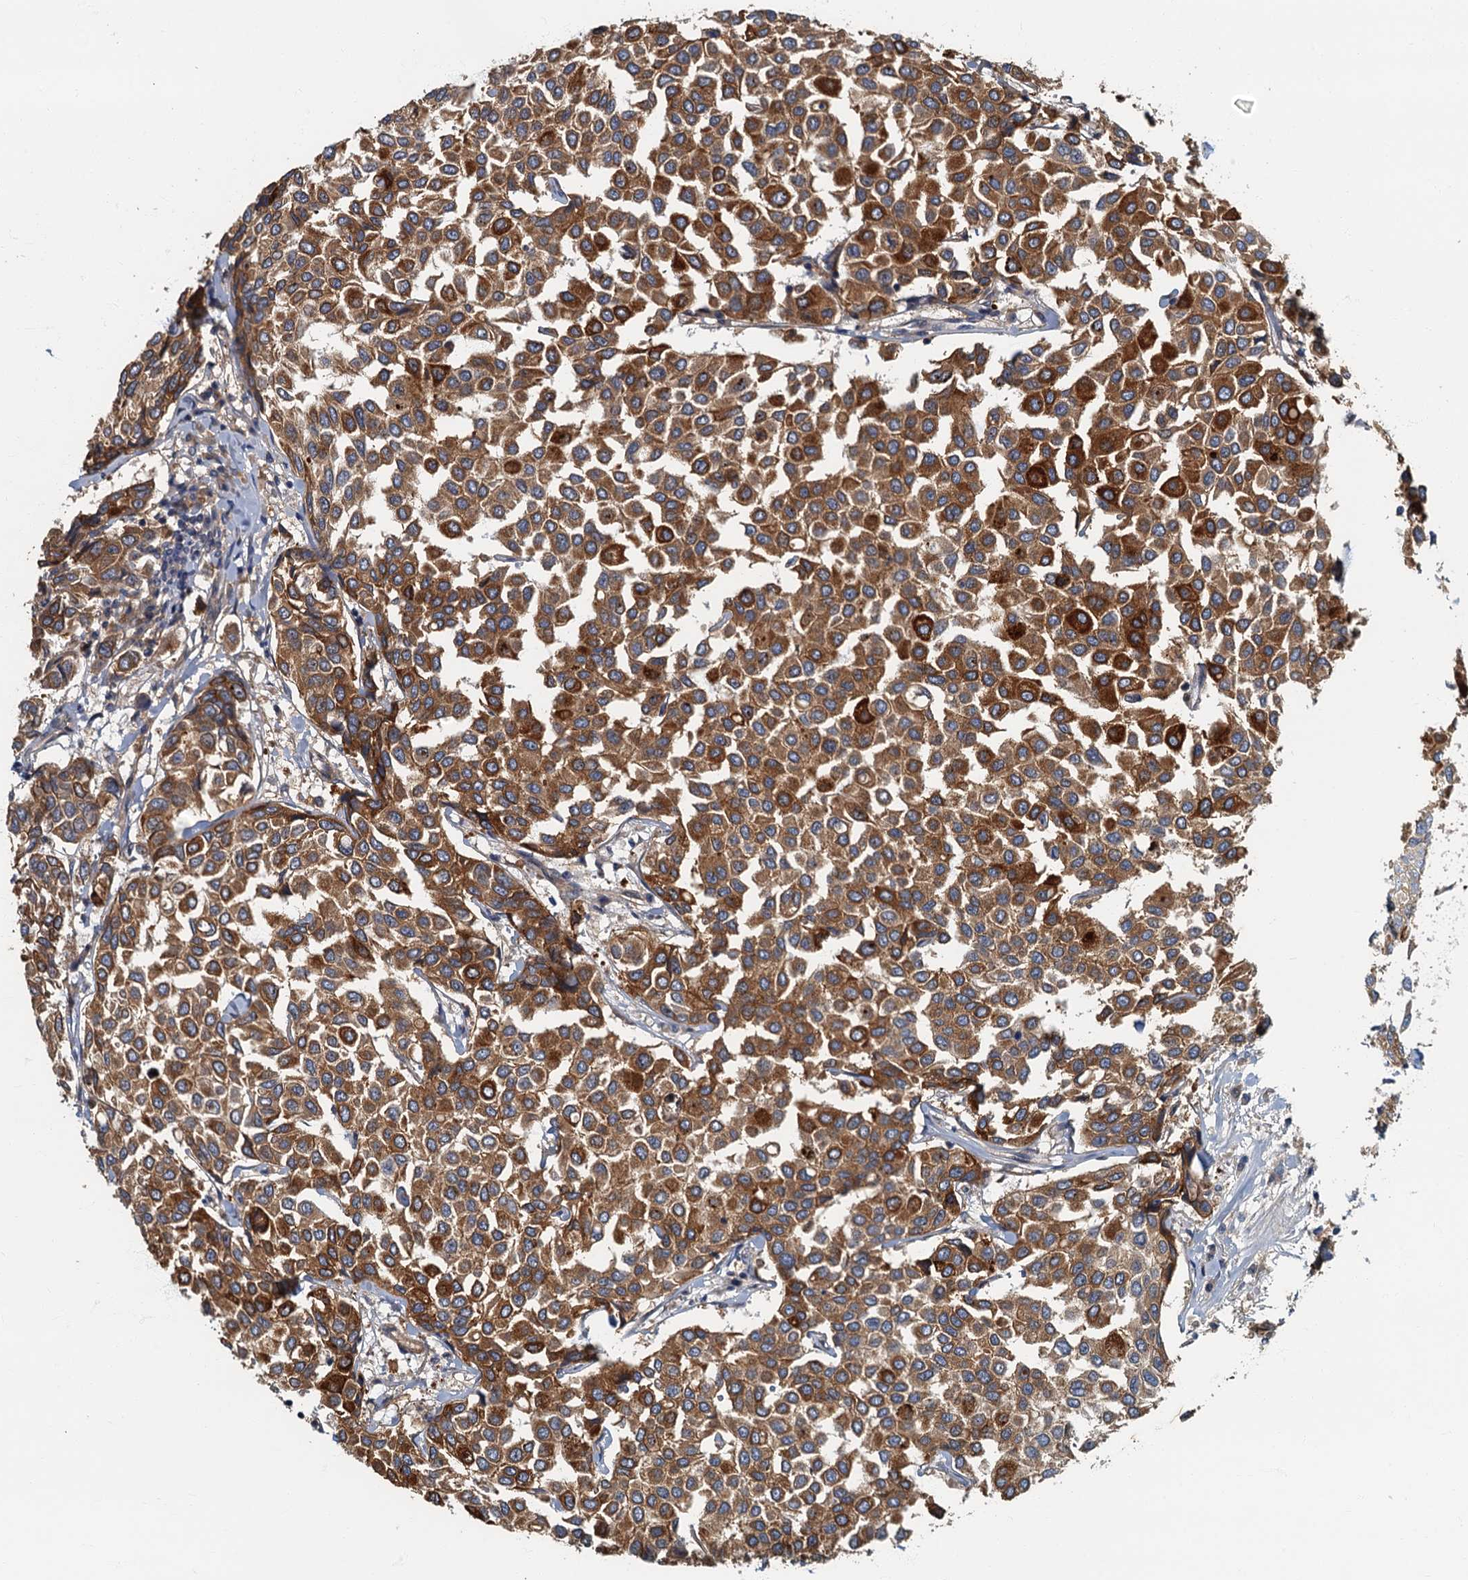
{"staining": {"intensity": "moderate", "quantity": ">75%", "location": "cytoplasmic/membranous"}, "tissue": "breast cancer", "cell_type": "Tumor cells", "image_type": "cancer", "snomed": [{"axis": "morphology", "description": "Duct carcinoma"}, {"axis": "topography", "description": "Breast"}], "caption": "Infiltrating ductal carcinoma (breast) stained with DAB (3,3'-diaminobenzidine) immunohistochemistry reveals medium levels of moderate cytoplasmic/membranous positivity in about >75% of tumor cells. (IHC, brightfield microscopy, high magnification).", "gene": "CKAP2L", "patient": {"sex": "female", "age": 55}}